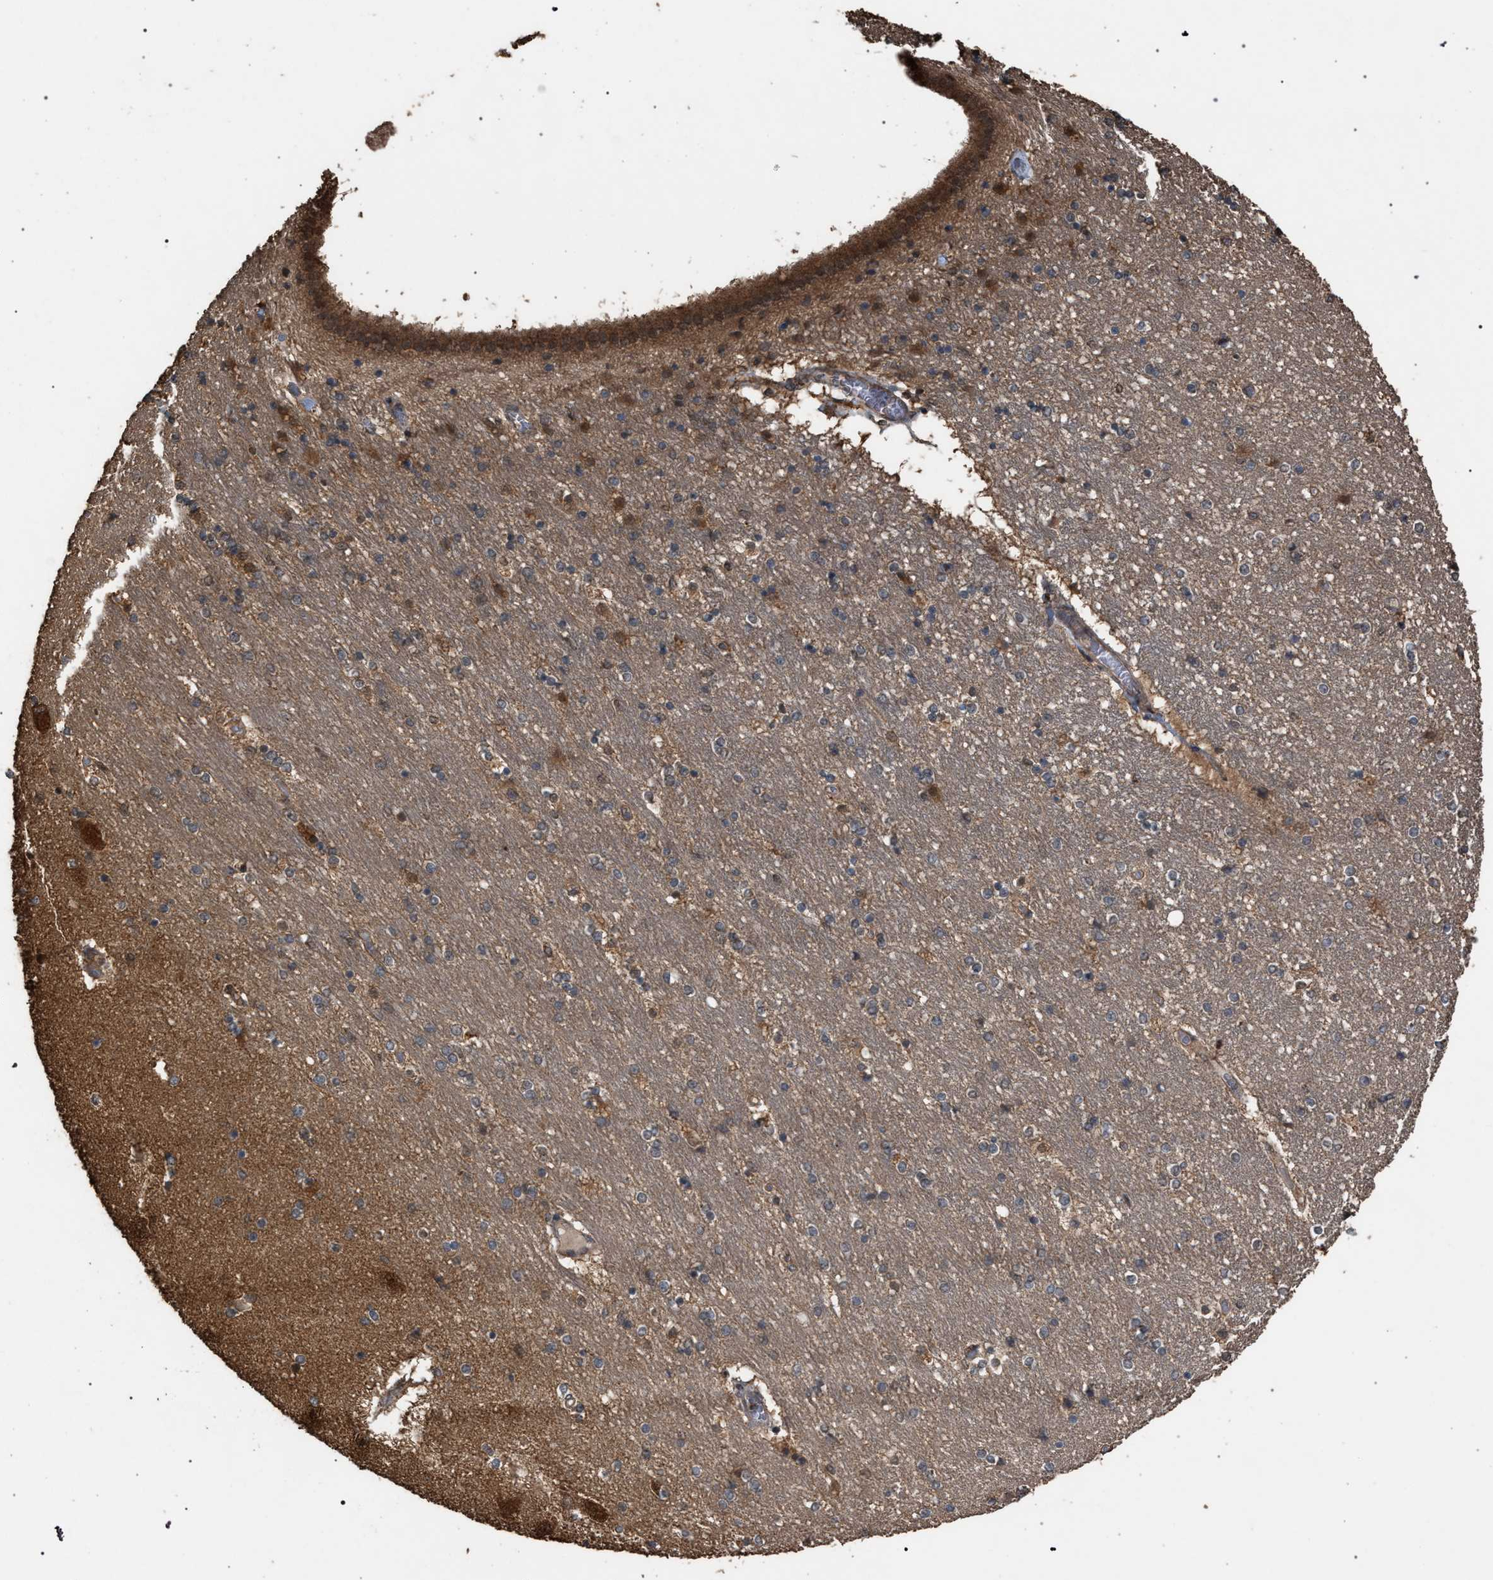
{"staining": {"intensity": "moderate", "quantity": "<25%", "location": "cytoplasmic/membranous"}, "tissue": "hippocampus", "cell_type": "Glial cells", "image_type": "normal", "snomed": [{"axis": "morphology", "description": "Normal tissue, NOS"}, {"axis": "topography", "description": "Hippocampus"}], "caption": "Immunohistochemistry image of unremarkable hippocampus stained for a protein (brown), which exhibits low levels of moderate cytoplasmic/membranous expression in approximately <25% of glial cells.", "gene": "NAA35", "patient": {"sex": "female", "age": 54}}